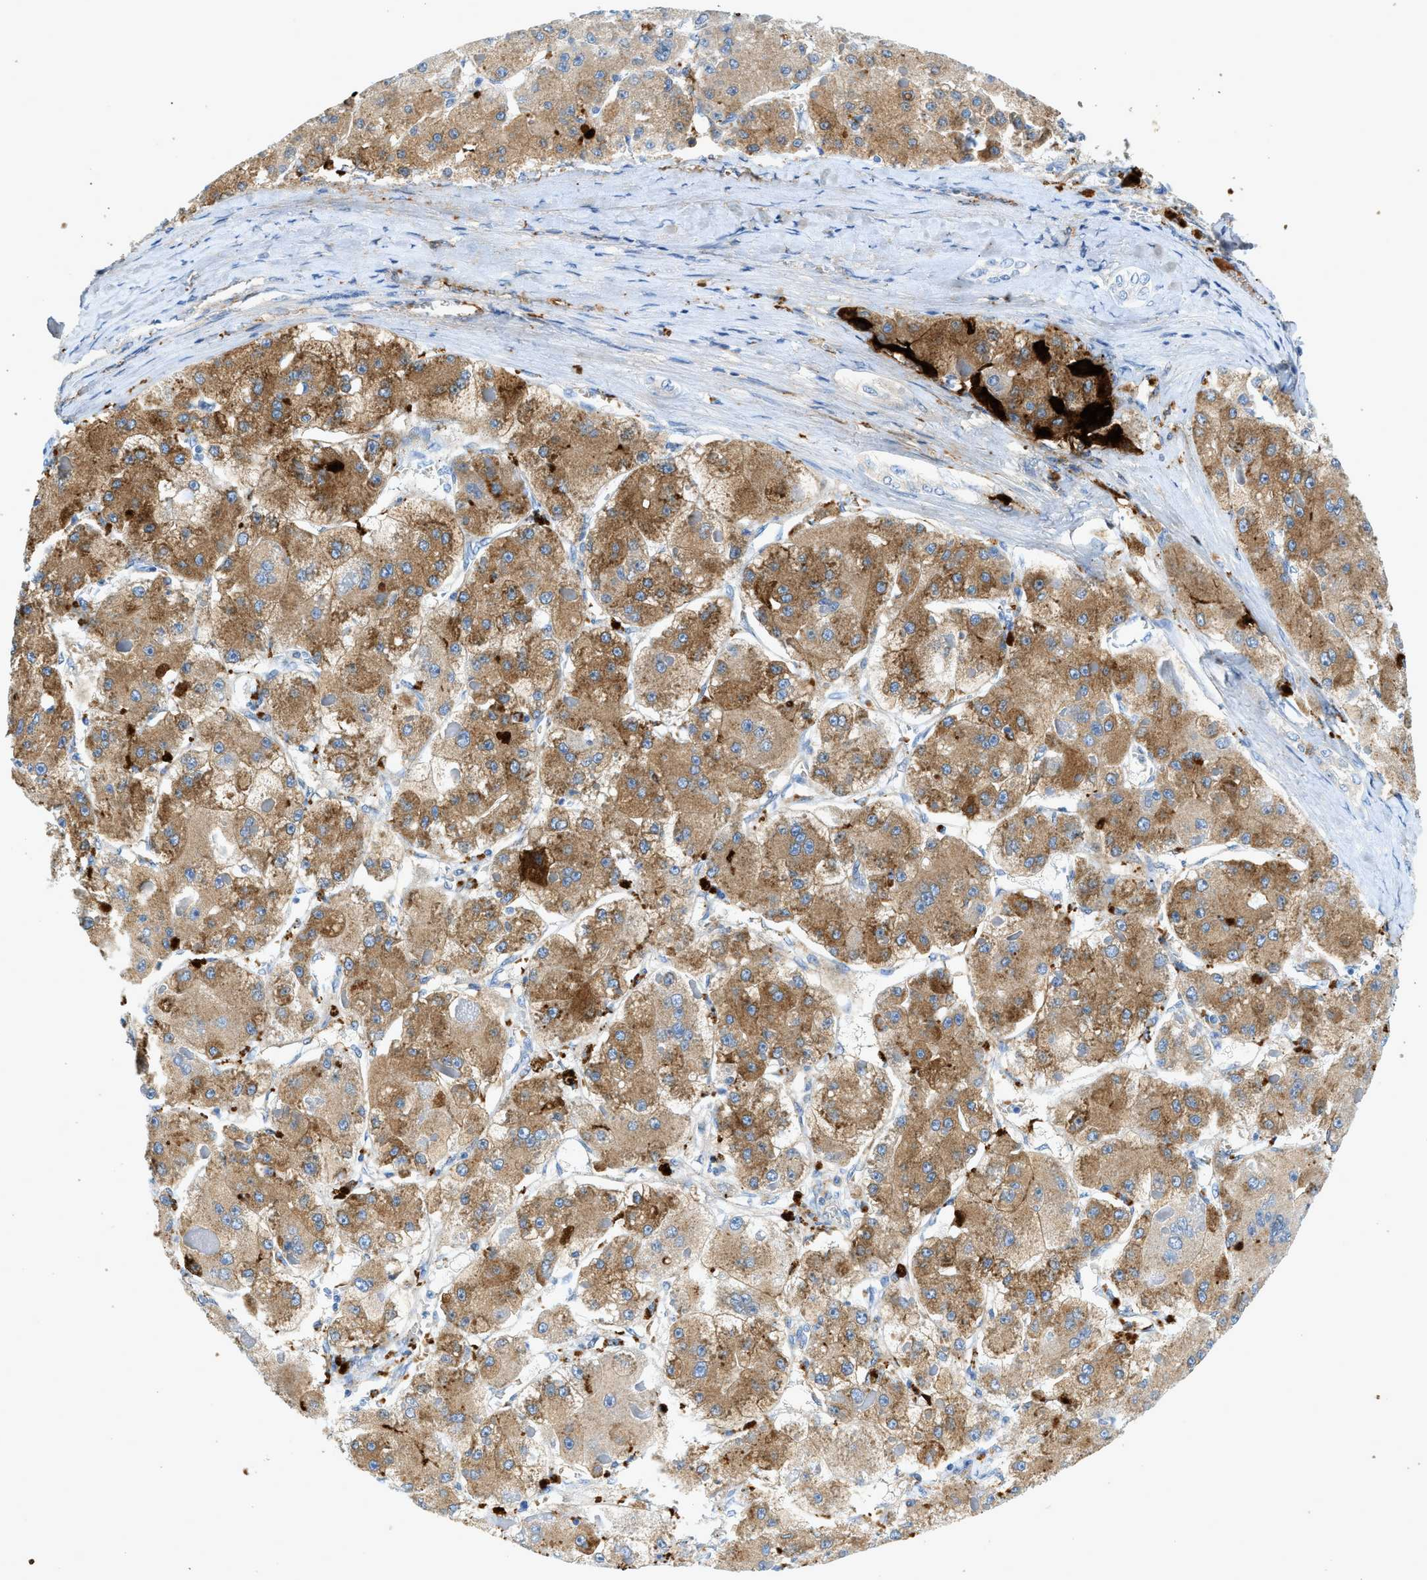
{"staining": {"intensity": "moderate", "quantity": ">75%", "location": "cytoplasmic/membranous"}, "tissue": "liver cancer", "cell_type": "Tumor cells", "image_type": "cancer", "snomed": [{"axis": "morphology", "description": "Carcinoma, Hepatocellular, NOS"}, {"axis": "topography", "description": "Liver"}], "caption": "Protein analysis of hepatocellular carcinoma (liver) tissue demonstrates moderate cytoplasmic/membranous positivity in about >75% of tumor cells.", "gene": "F2", "patient": {"sex": "female", "age": 73}}